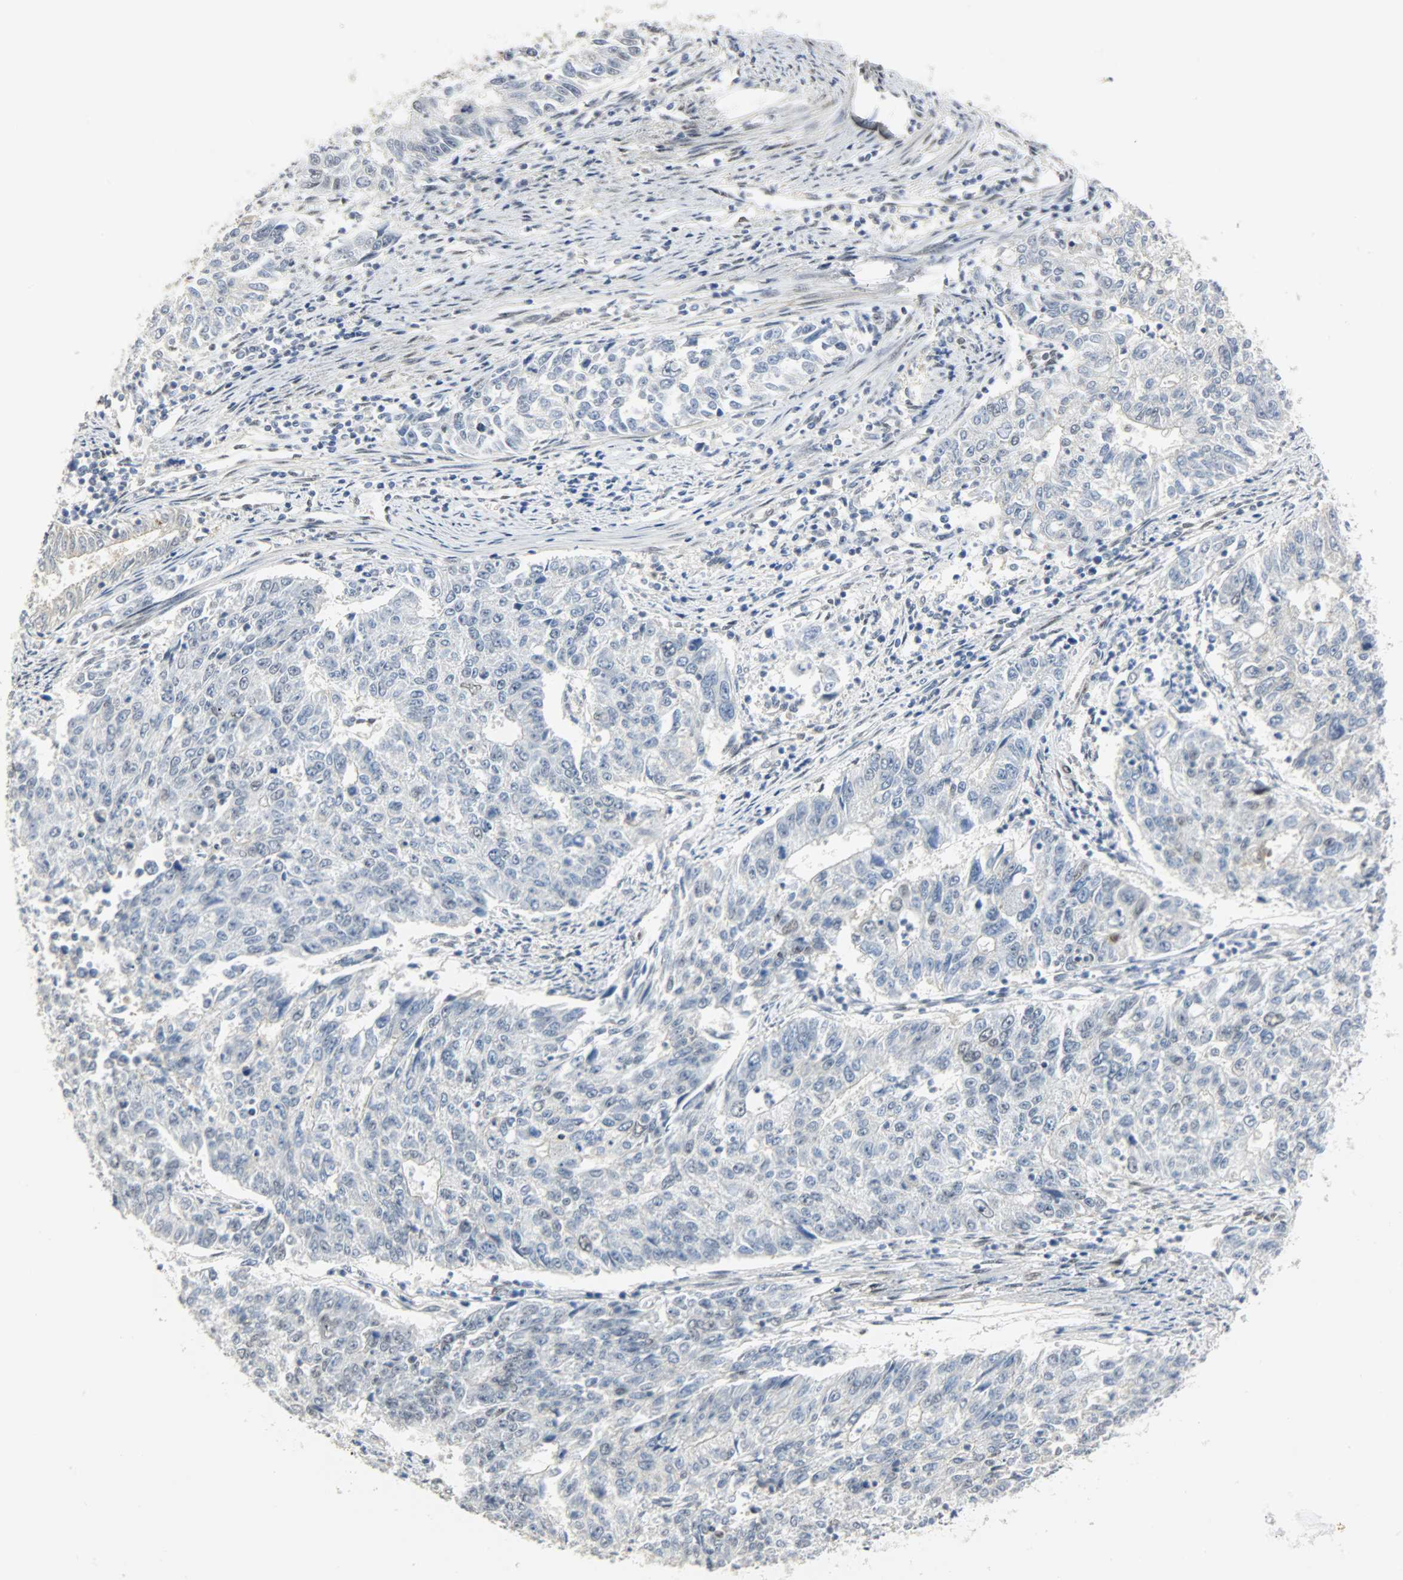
{"staining": {"intensity": "weak", "quantity": "<25%", "location": "nuclear"}, "tissue": "endometrial cancer", "cell_type": "Tumor cells", "image_type": "cancer", "snomed": [{"axis": "morphology", "description": "Adenocarcinoma, NOS"}, {"axis": "topography", "description": "Endometrium"}], "caption": "Endometrial cancer stained for a protein using IHC shows no expression tumor cells.", "gene": "NPEPL1", "patient": {"sex": "female", "age": 42}}